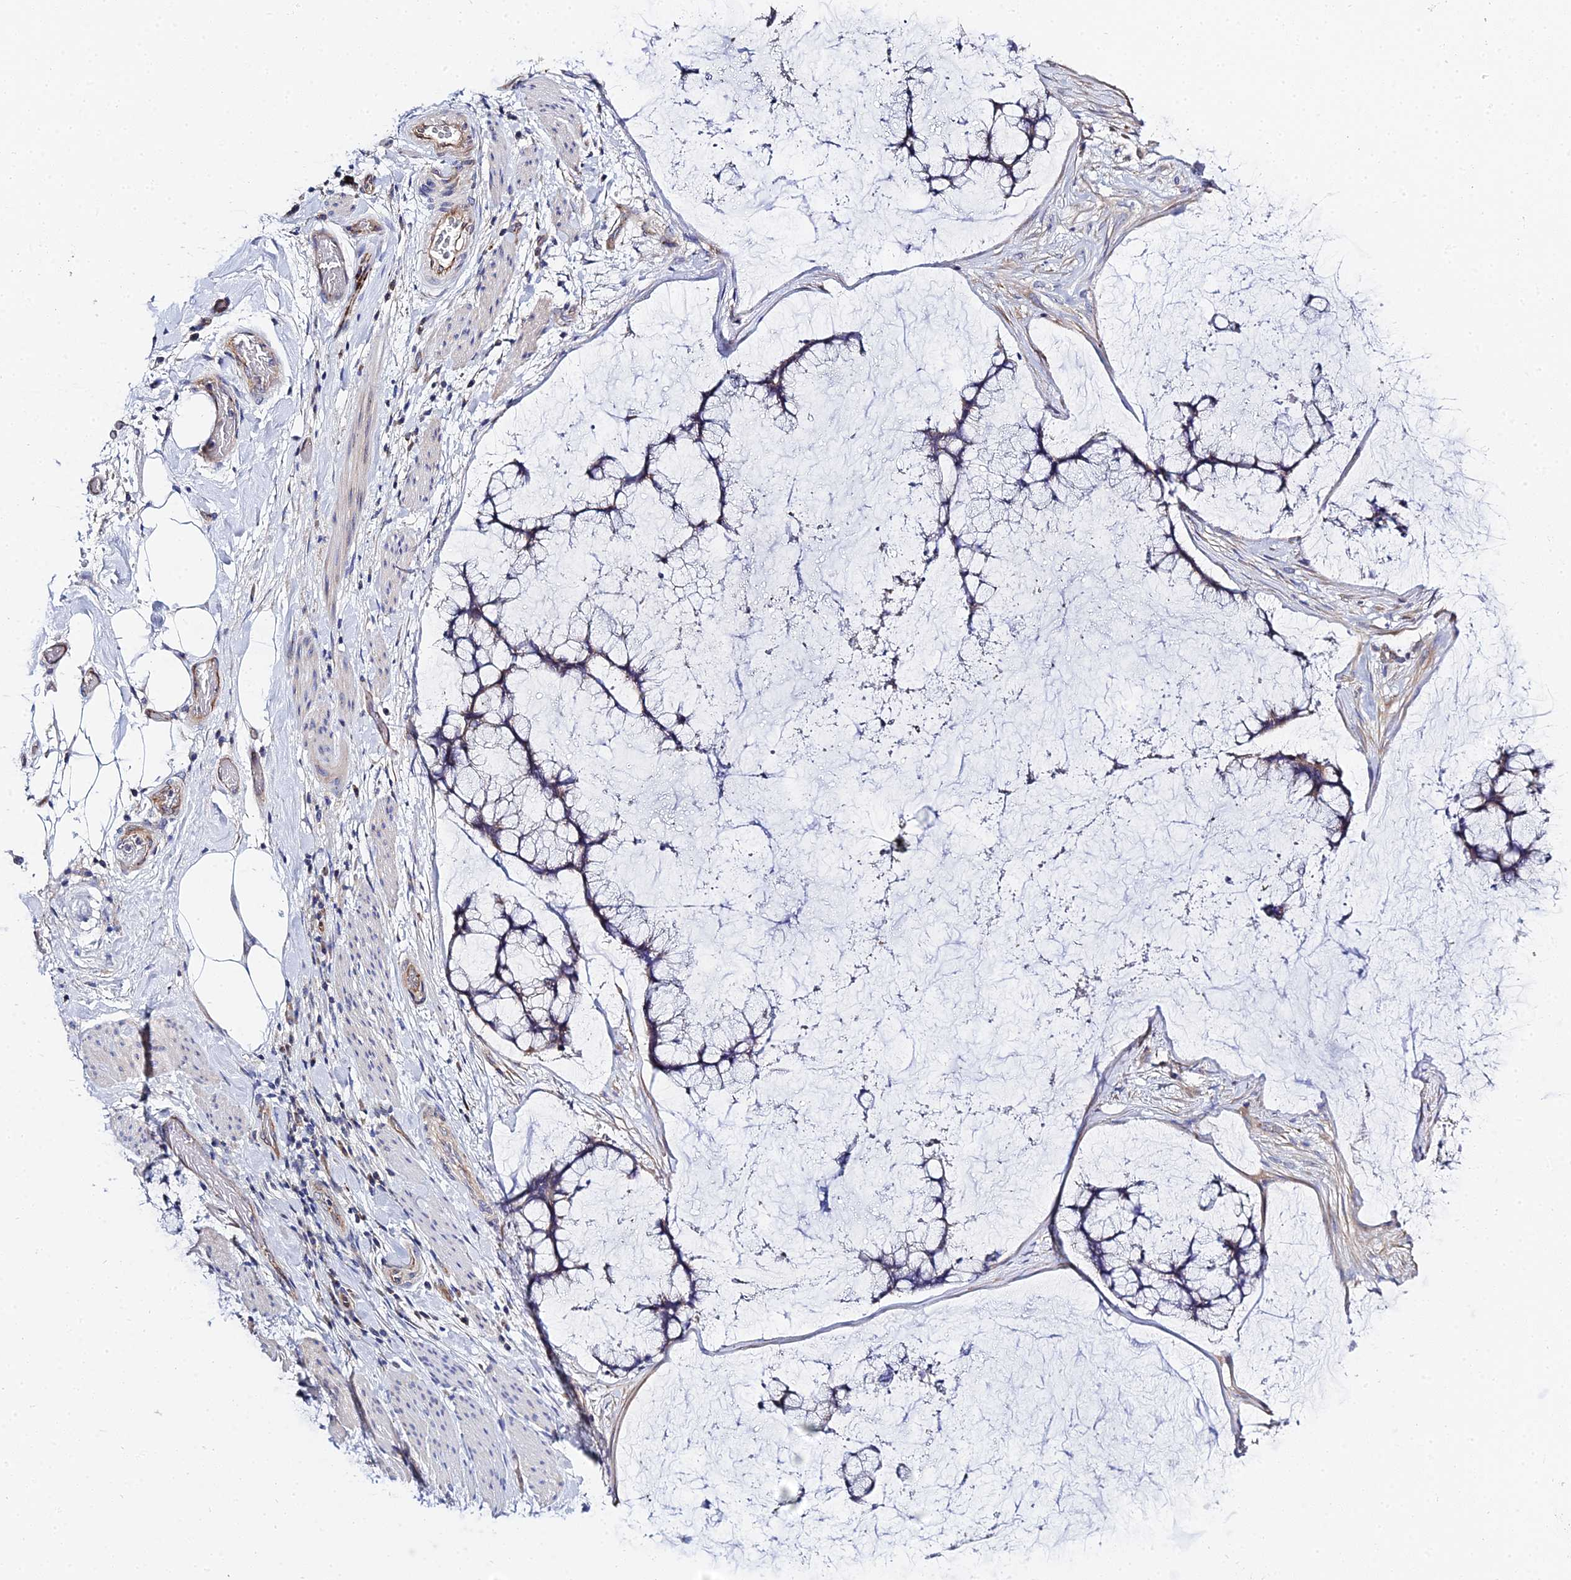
{"staining": {"intensity": "negative", "quantity": "none", "location": "none"}, "tissue": "ovarian cancer", "cell_type": "Tumor cells", "image_type": "cancer", "snomed": [{"axis": "morphology", "description": "Cystadenocarcinoma, mucinous, NOS"}, {"axis": "topography", "description": "Ovary"}], "caption": "Protein analysis of ovarian mucinous cystadenocarcinoma reveals no significant positivity in tumor cells.", "gene": "APOBEC3H", "patient": {"sex": "female", "age": 42}}